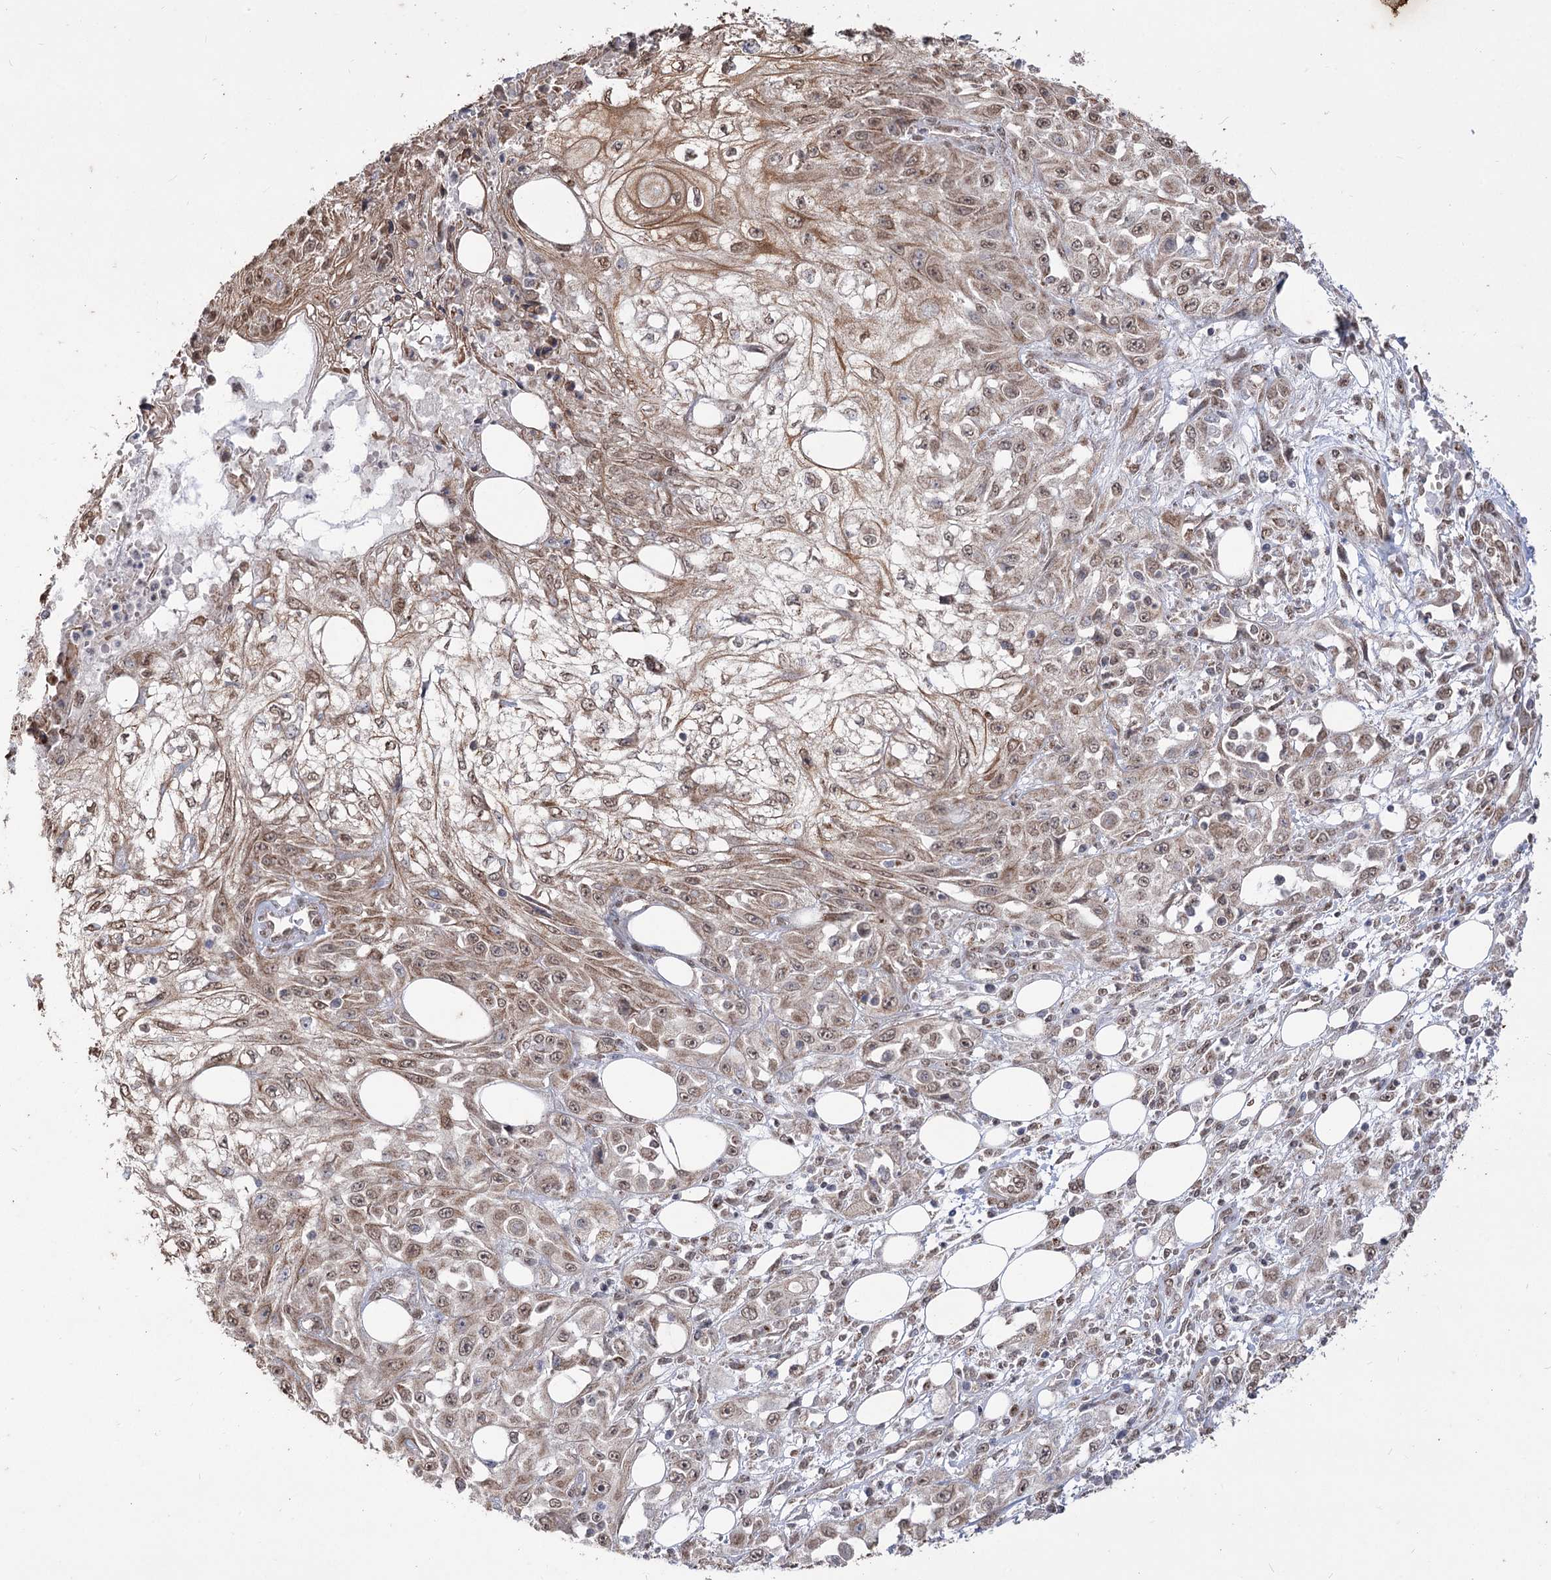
{"staining": {"intensity": "moderate", "quantity": ">75%", "location": "cytoplasmic/membranous,nuclear"}, "tissue": "skin cancer", "cell_type": "Tumor cells", "image_type": "cancer", "snomed": [{"axis": "morphology", "description": "Squamous cell carcinoma, NOS"}, {"axis": "morphology", "description": "Squamous cell carcinoma, metastatic, NOS"}, {"axis": "topography", "description": "Skin"}, {"axis": "topography", "description": "Lymph node"}], "caption": "Skin cancer stained with a brown dye reveals moderate cytoplasmic/membranous and nuclear positive staining in about >75% of tumor cells.", "gene": "ZSCAN23", "patient": {"sex": "male", "age": 75}}